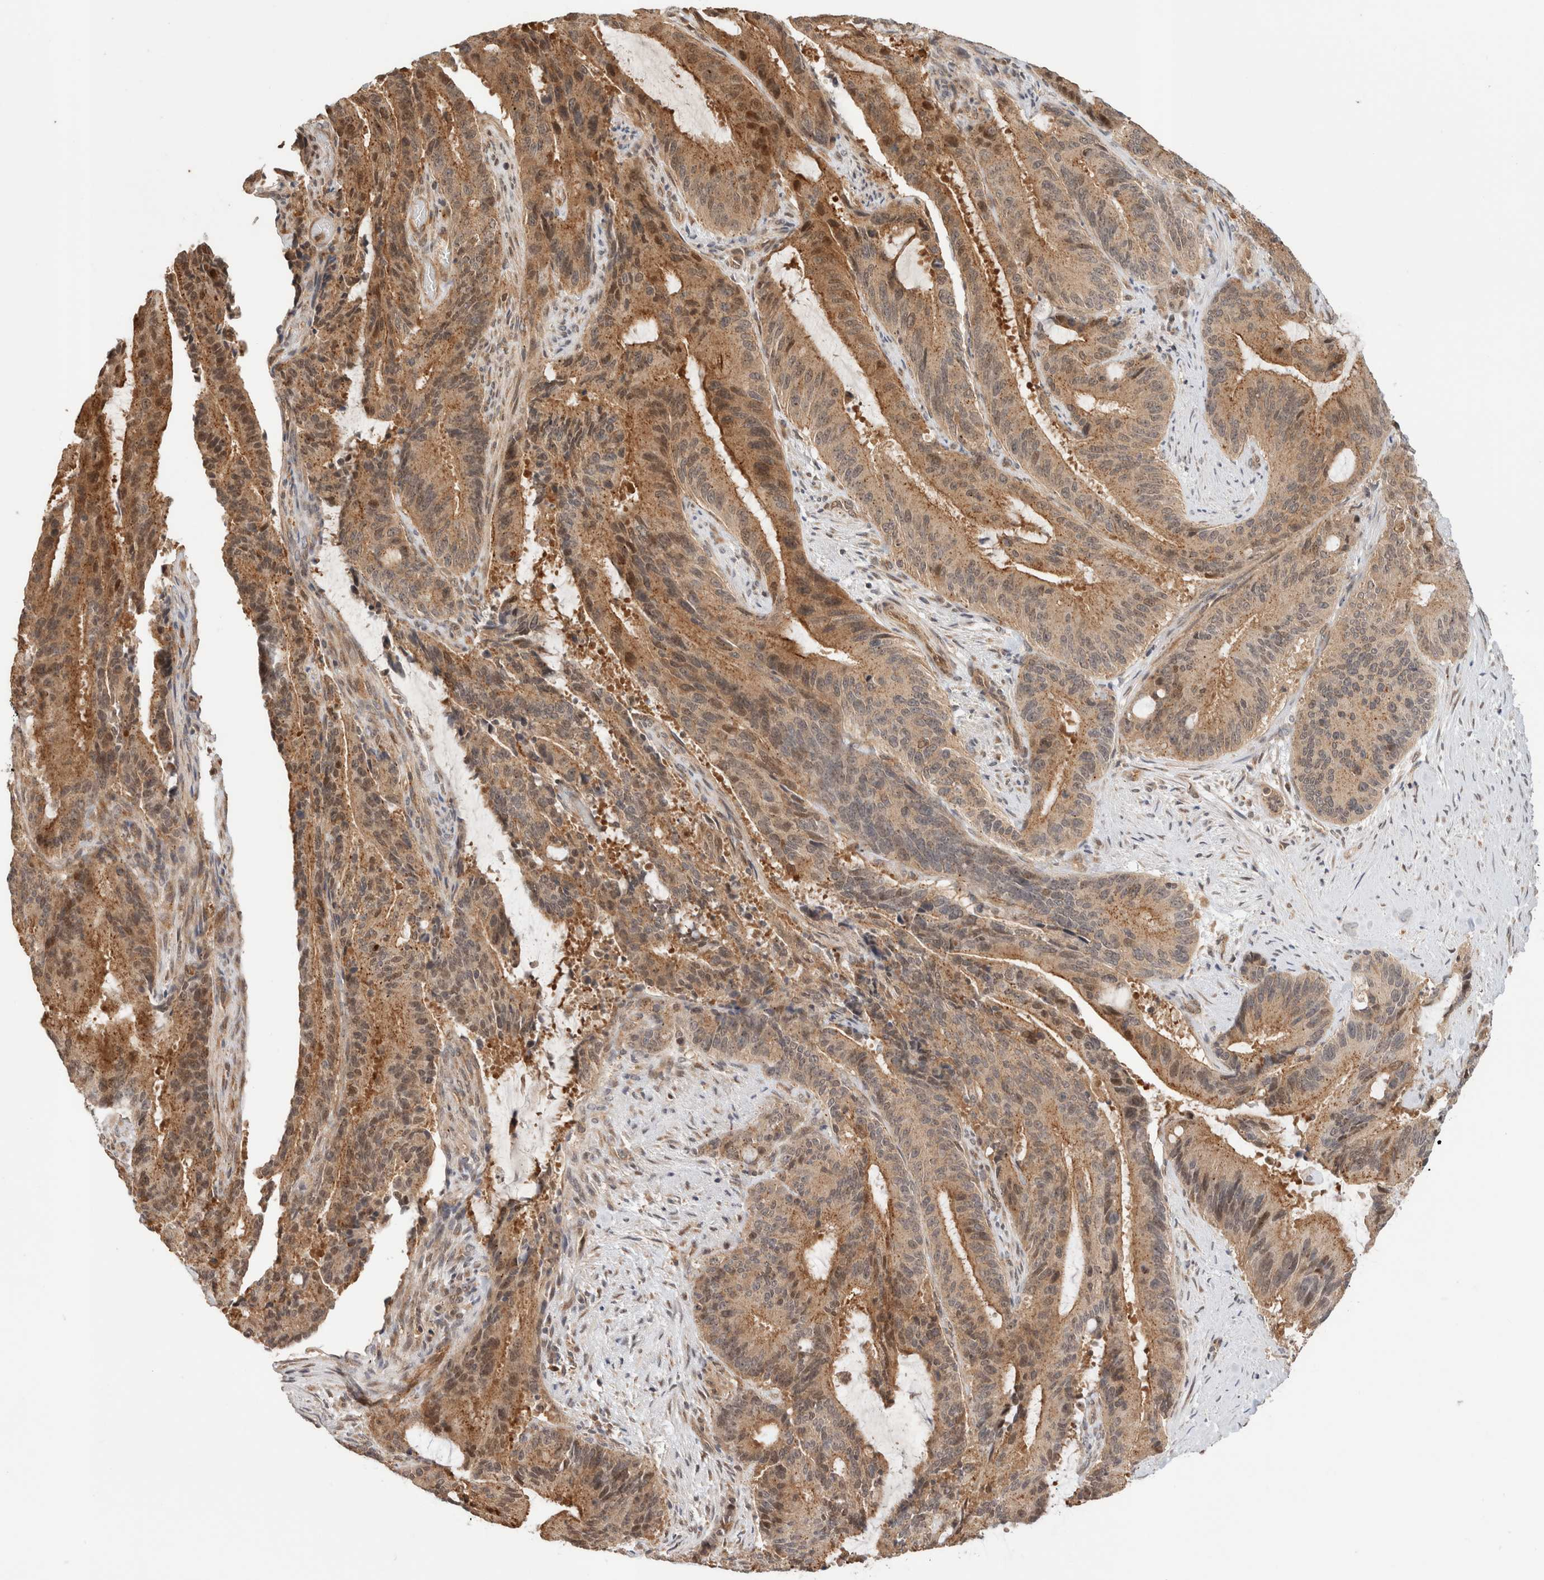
{"staining": {"intensity": "moderate", "quantity": ">75%", "location": "cytoplasmic/membranous,nuclear"}, "tissue": "liver cancer", "cell_type": "Tumor cells", "image_type": "cancer", "snomed": [{"axis": "morphology", "description": "Normal tissue, NOS"}, {"axis": "morphology", "description": "Cholangiocarcinoma"}, {"axis": "topography", "description": "Liver"}, {"axis": "topography", "description": "Peripheral nerve tissue"}], "caption": "Immunohistochemistry (IHC) histopathology image of neoplastic tissue: human liver cancer stained using IHC reveals medium levels of moderate protein expression localized specifically in the cytoplasmic/membranous and nuclear of tumor cells, appearing as a cytoplasmic/membranous and nuclear brown color.", "gene": "OTUD6B", "patient": {"sex": "female", "age": 73}}